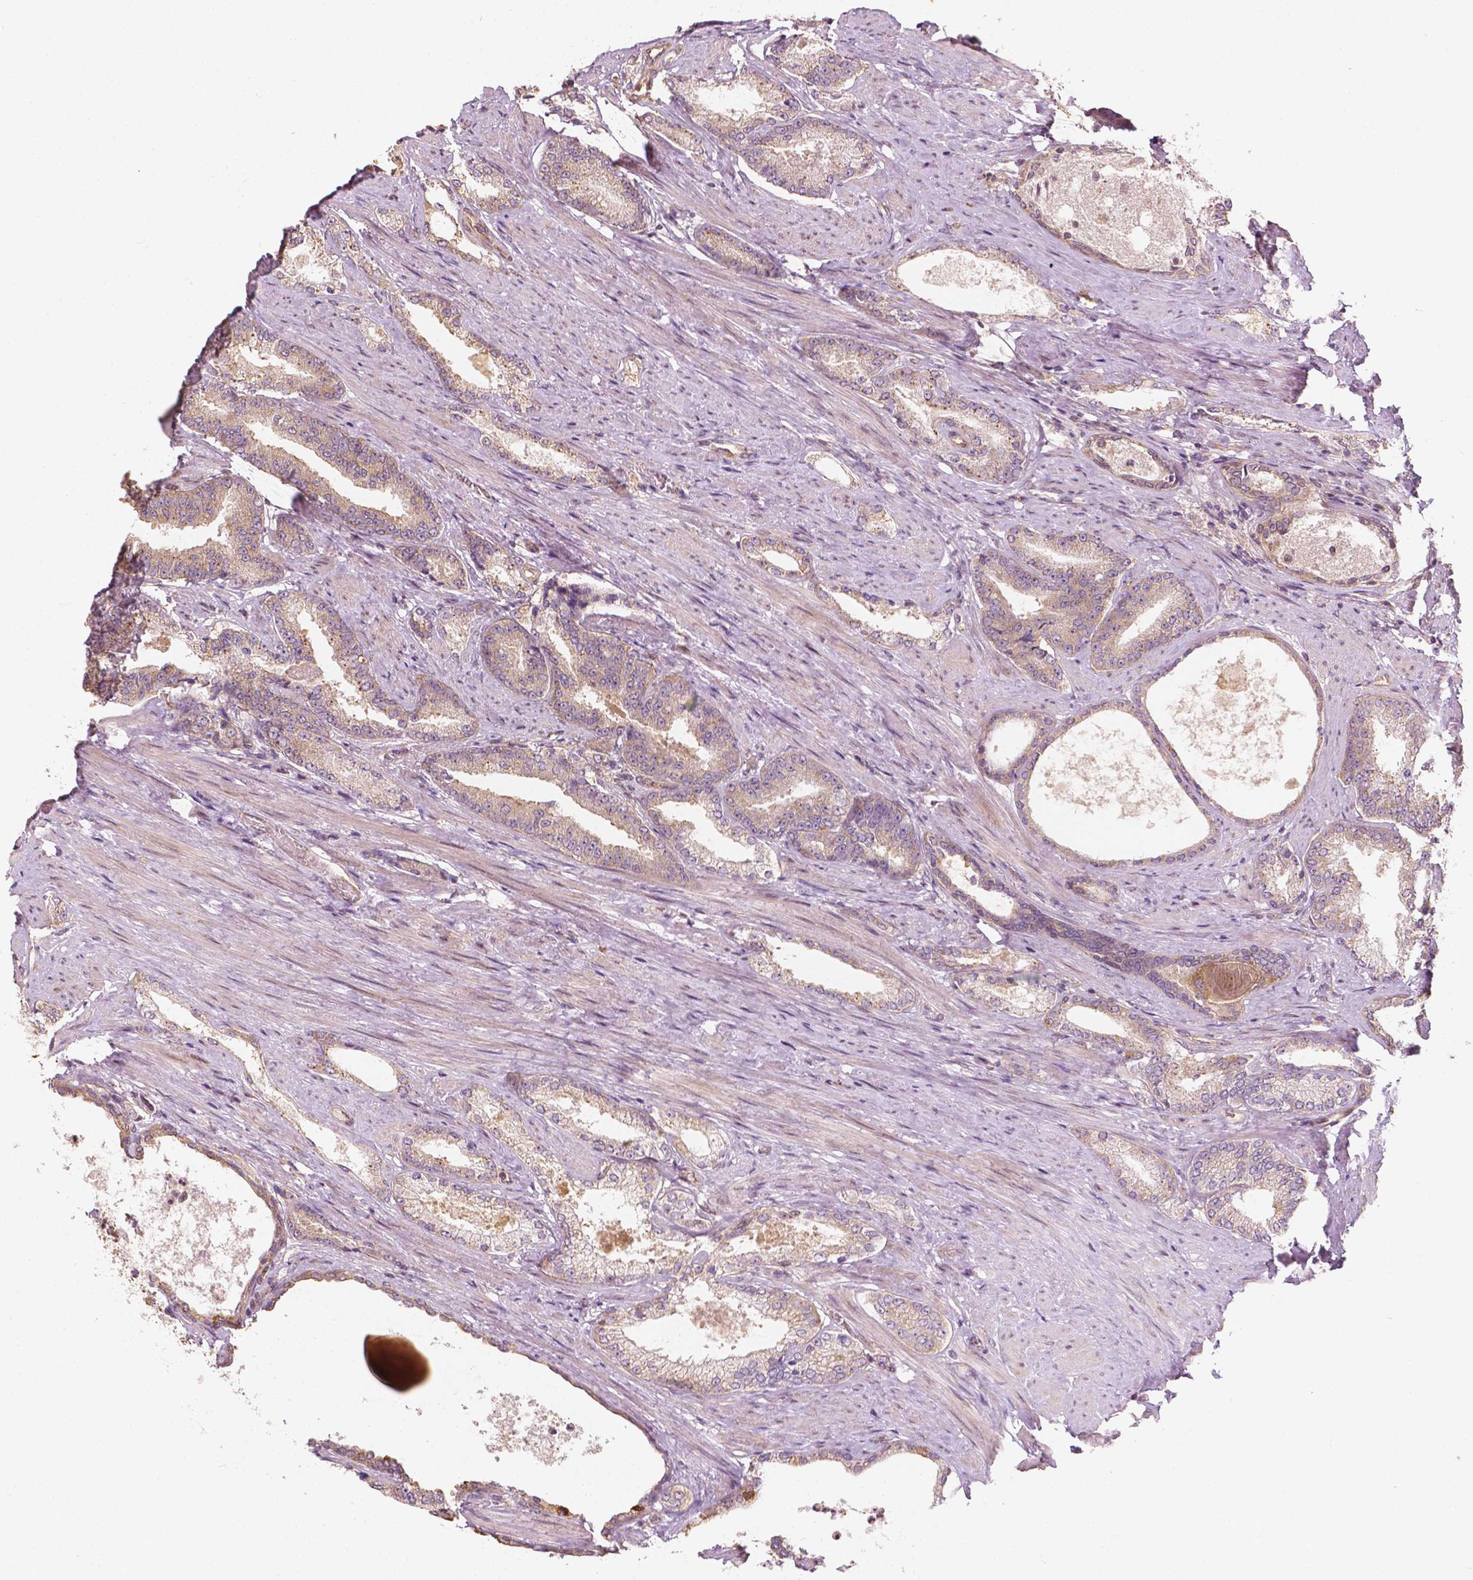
{"staining": {"intensity": "weak", "quantity": ">75%", "location": "cytoplasmic/membranous"}, "tissue": "prostate cancer", "cell_type": "Tumor cells", "image_type": "cancer", "snomed": [{"axis": "morphology", "description": "Adenocarcinoma, High grade"}, {"axis": "topography", "description": "Prostate and seminal vesicle, NOS"}], "caption": "Prostate cancer (adenocarcinoma (high-grade)) tissue reveals weak cytoplasmic/membranous positivity in approximately >75% of tumor cells, visualized by immunohistochemistry.", "gene": "G3BP1", "patient": {"sex": "male", "age": 61}}